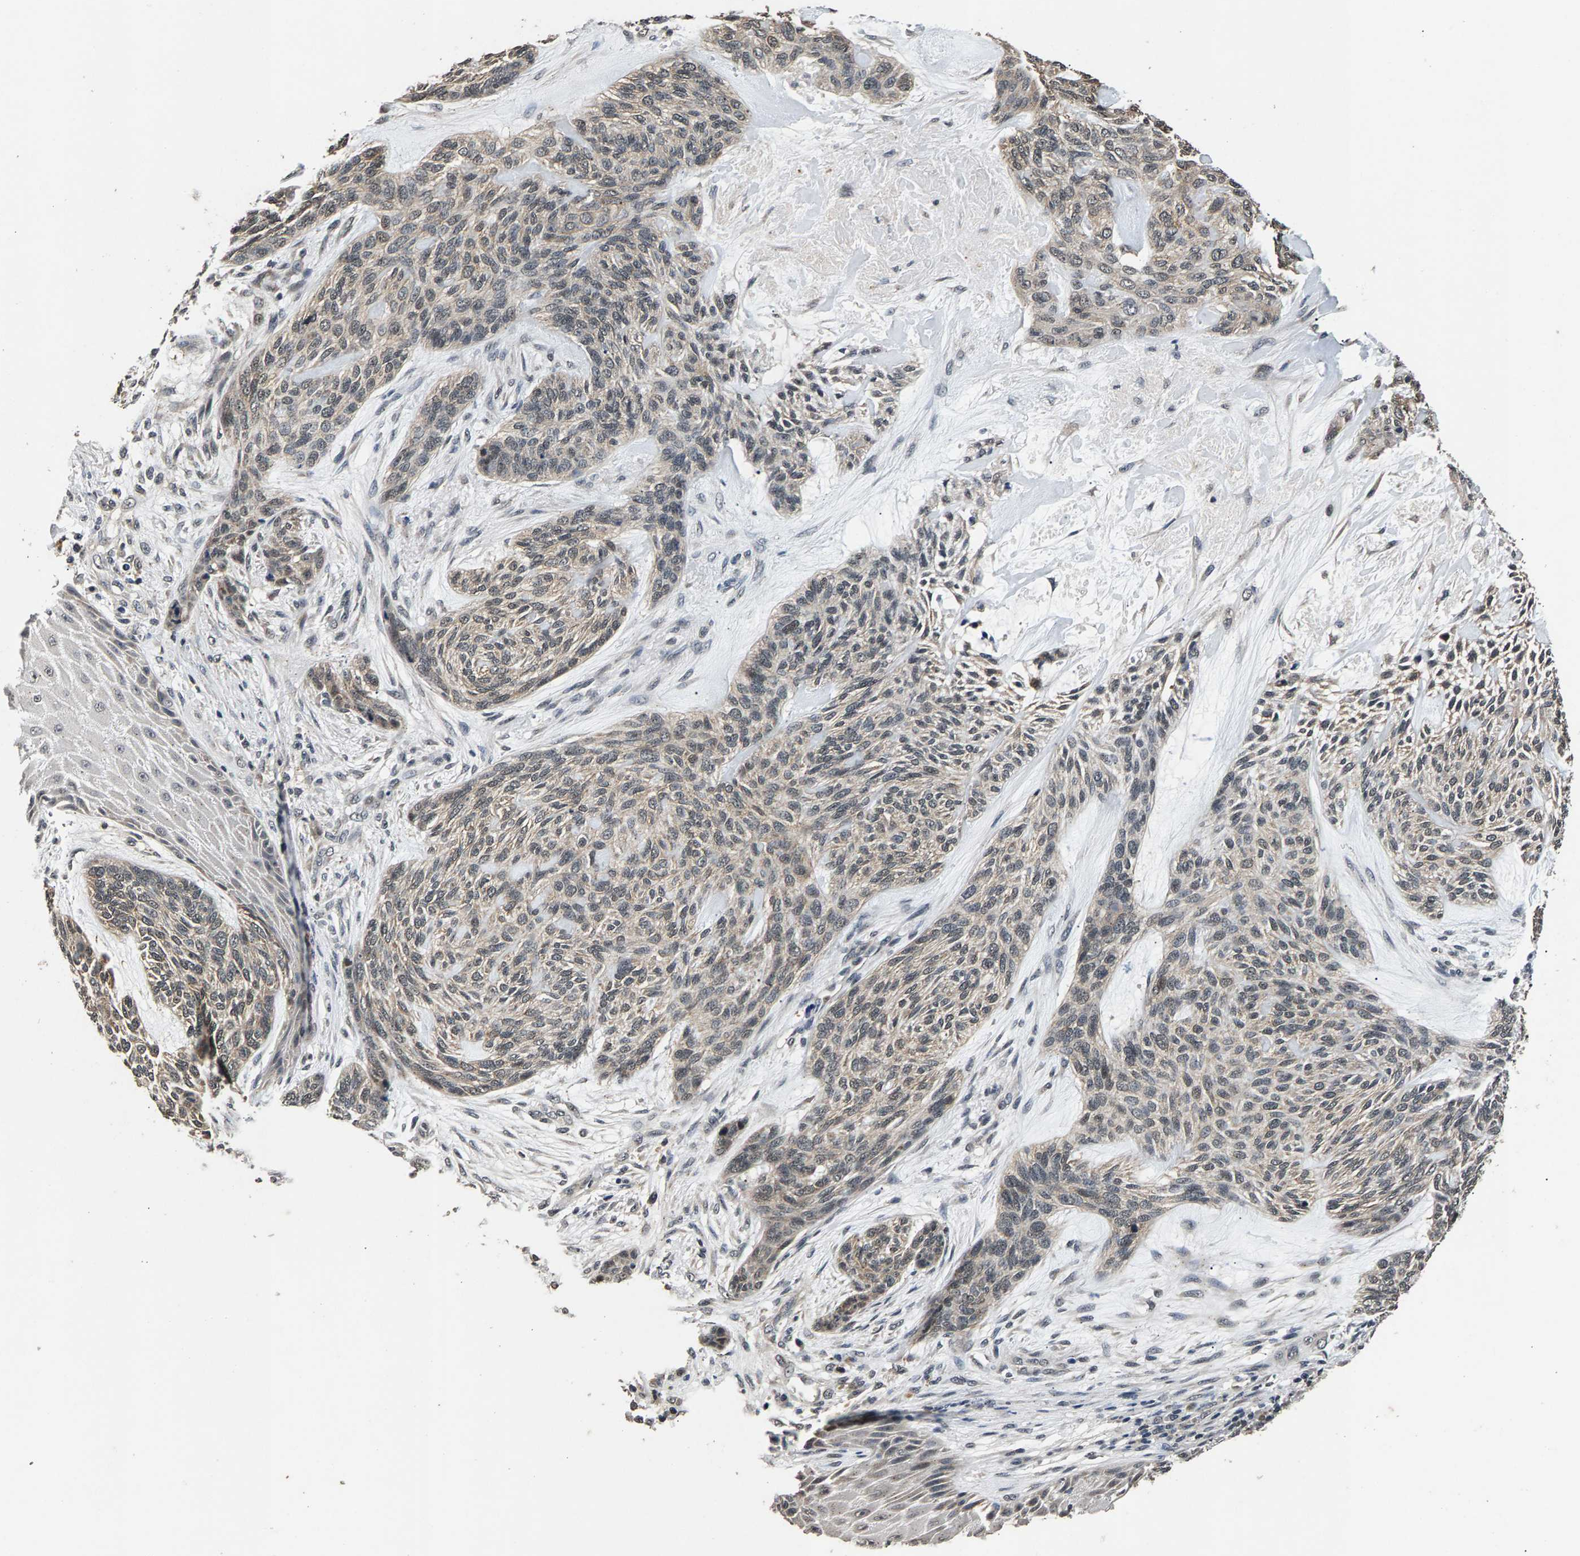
{"staining": {"intensity": "weak", "quantity": "25%-75%", "location": "cytoplasmic/membranous"}, "tissue": "skin cancer", "cell_type": "Tumor cells", "image_type": "cancer", "snomed": [{"axis": "morphology", "description": "Basal cell carcinoma"}, {"axis": "topography", "description": "Skin"}], "caption": "The image reveals staining of basal cell carcinoma (skin), revealing weak cytoplasmic/membranous protein staining (brown color) within tumor cells.", "gene": "RBM33", "patient": {"sex": "male", "age": 55}}